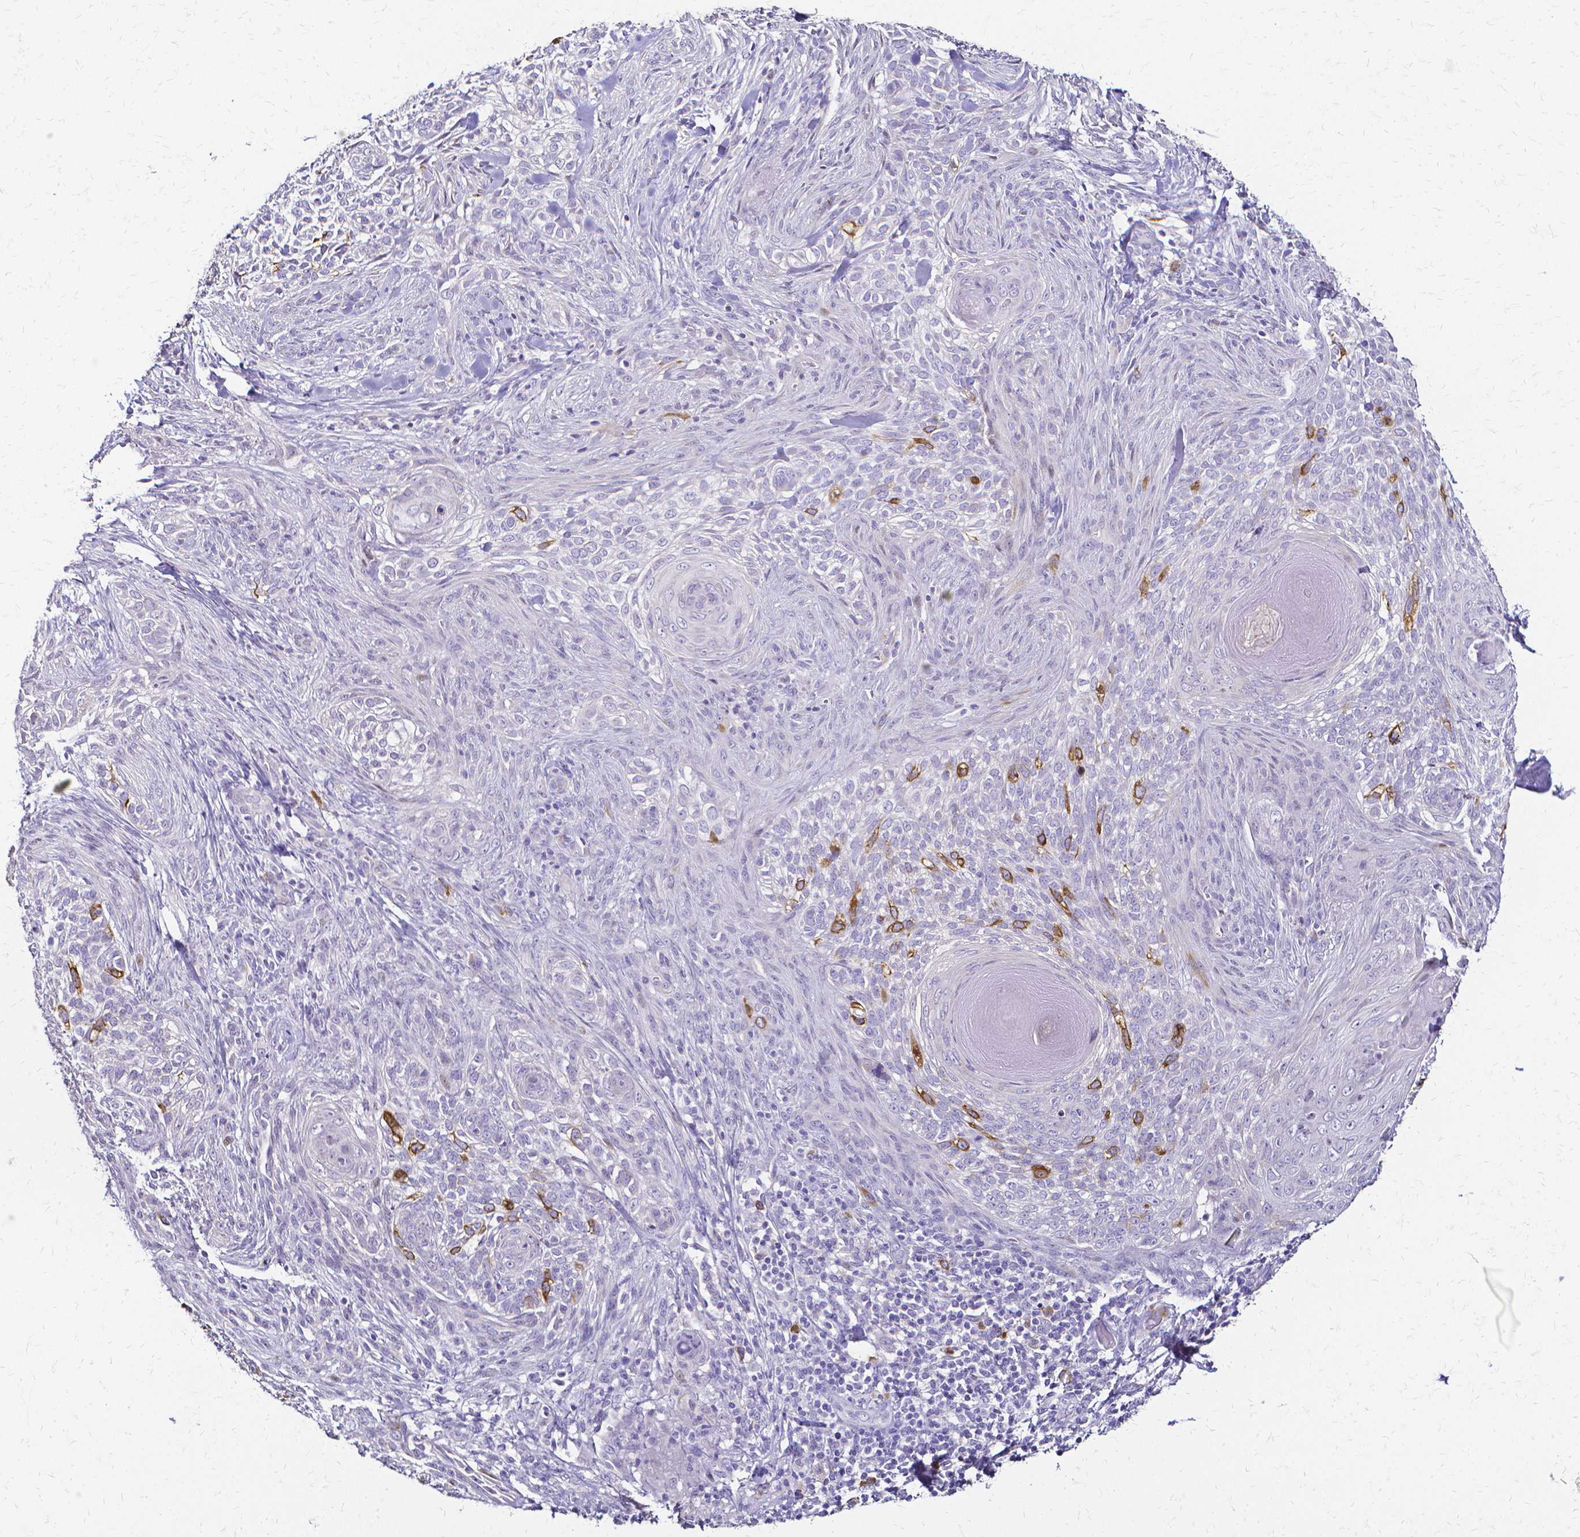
{"staining": {"intensity": "moderate", "quantity": "<25%", "location": "cytoplasmic/membranous"}, "tissue": "skin cancer", "cell_type": "Tumor cells", "image_type": "cancer", "snomed": [{"axis": "morphology", "description": "Basal cell carcinoma"}, {"axis": "topography", "description": "Skin"}], "caption": "There is low levels of moderate cytoplasmic/membranous expression in tumor cells of skin cancer, as demonstrated by immunohistochemical staining (brown color).", "gene": "CCNB1", "patient": {"sex": "female", "age": 48}}